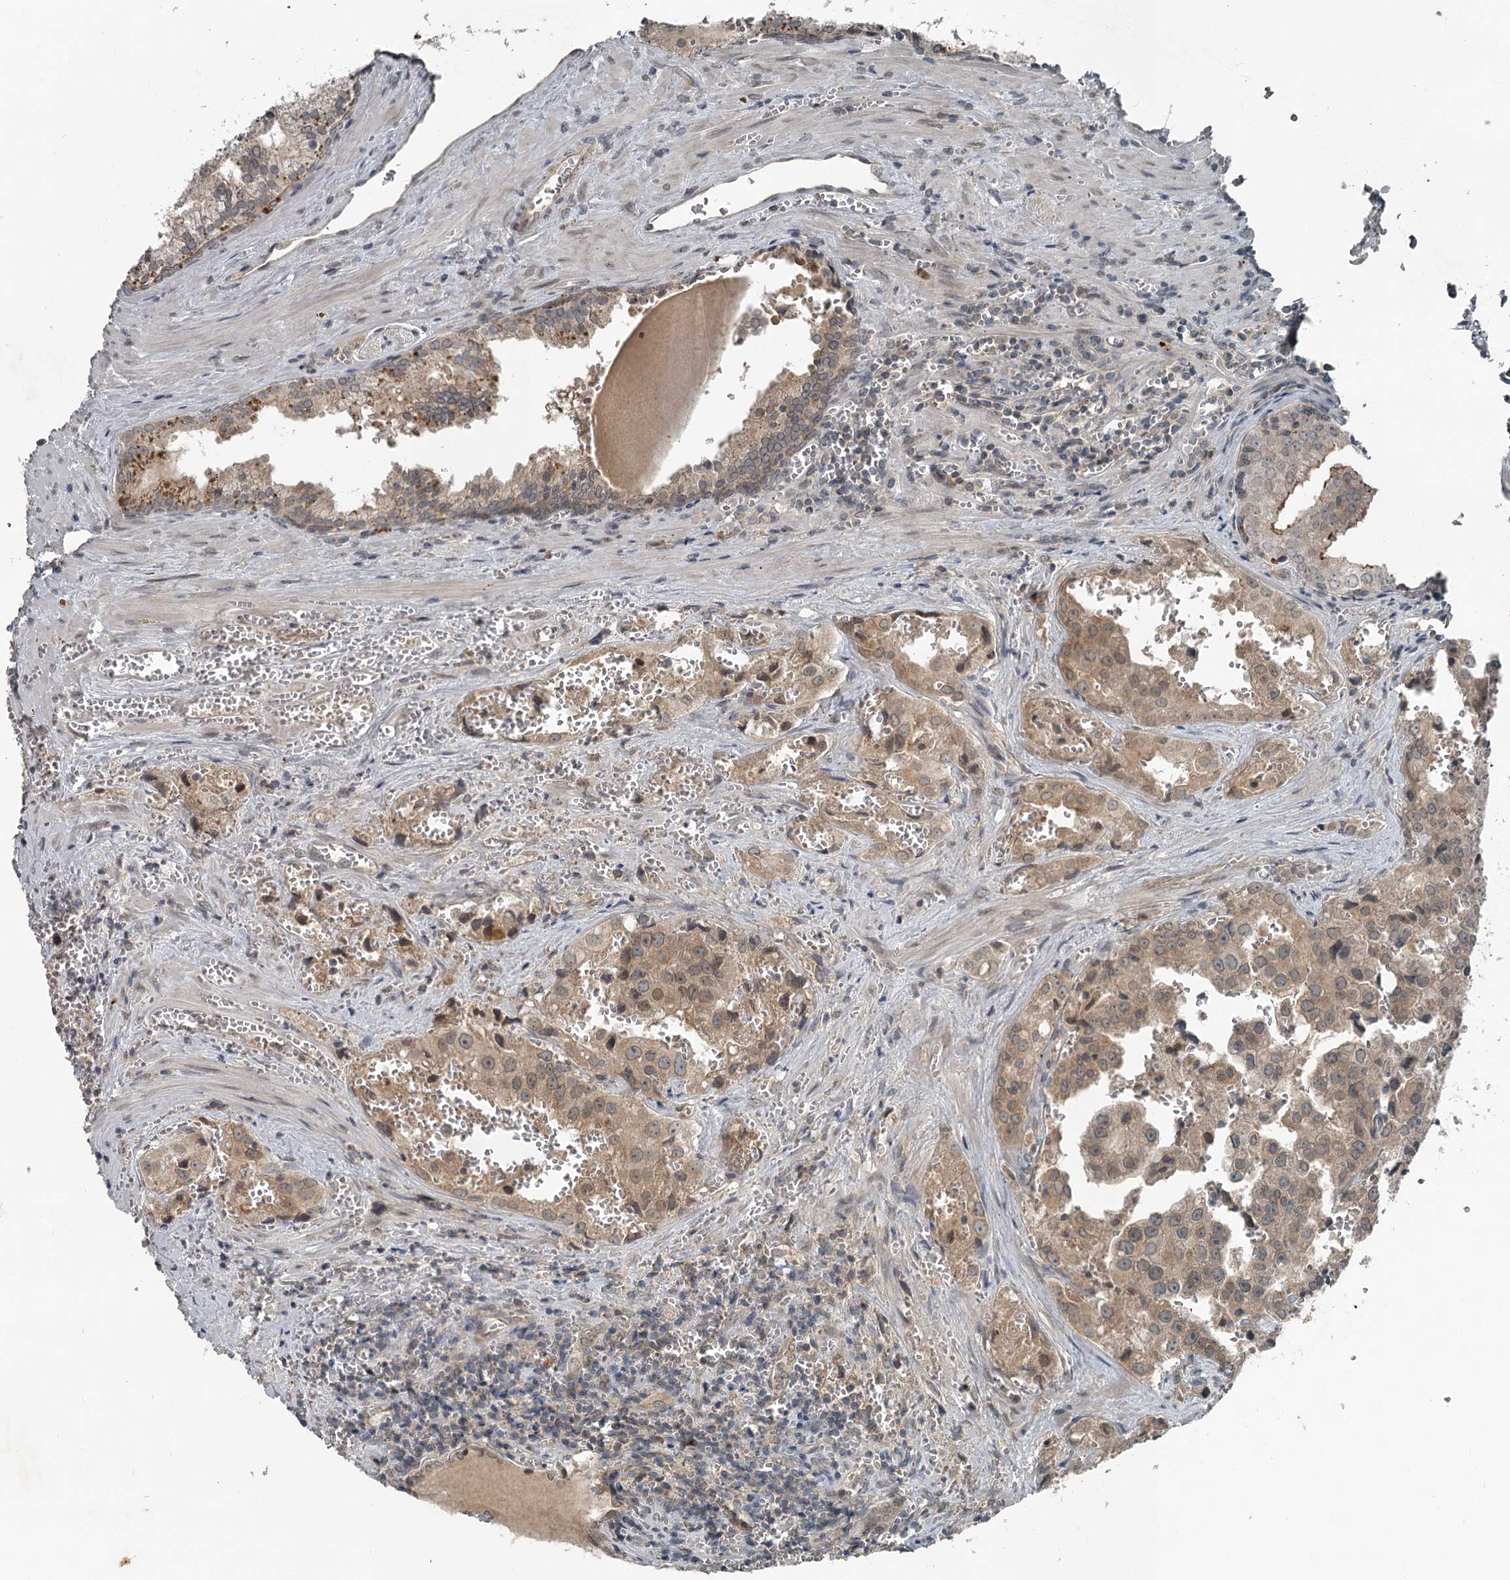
{"staining": {"intensity": "weak", "quantity": "25%-75%", "location": "cytoplasmic/membranous"}, "tissue": "prostate cancer", "cell_type": "Tumor cells", "image_type": "cancer", "snomed": [{"axis": "morphology", "description": "Adenocarcinoma, High grade"}, {"axis": "topography", "description": "Prostate"}], "caption": "This is an image of immunohistochemistry staining of prostate adenocarcinoma (high-grade), which shows weak staining in the cytoplasmic/membranous of tumor cells.", "gene": "SLC39A8", "patient": {"sex": "male", "age": 68}}